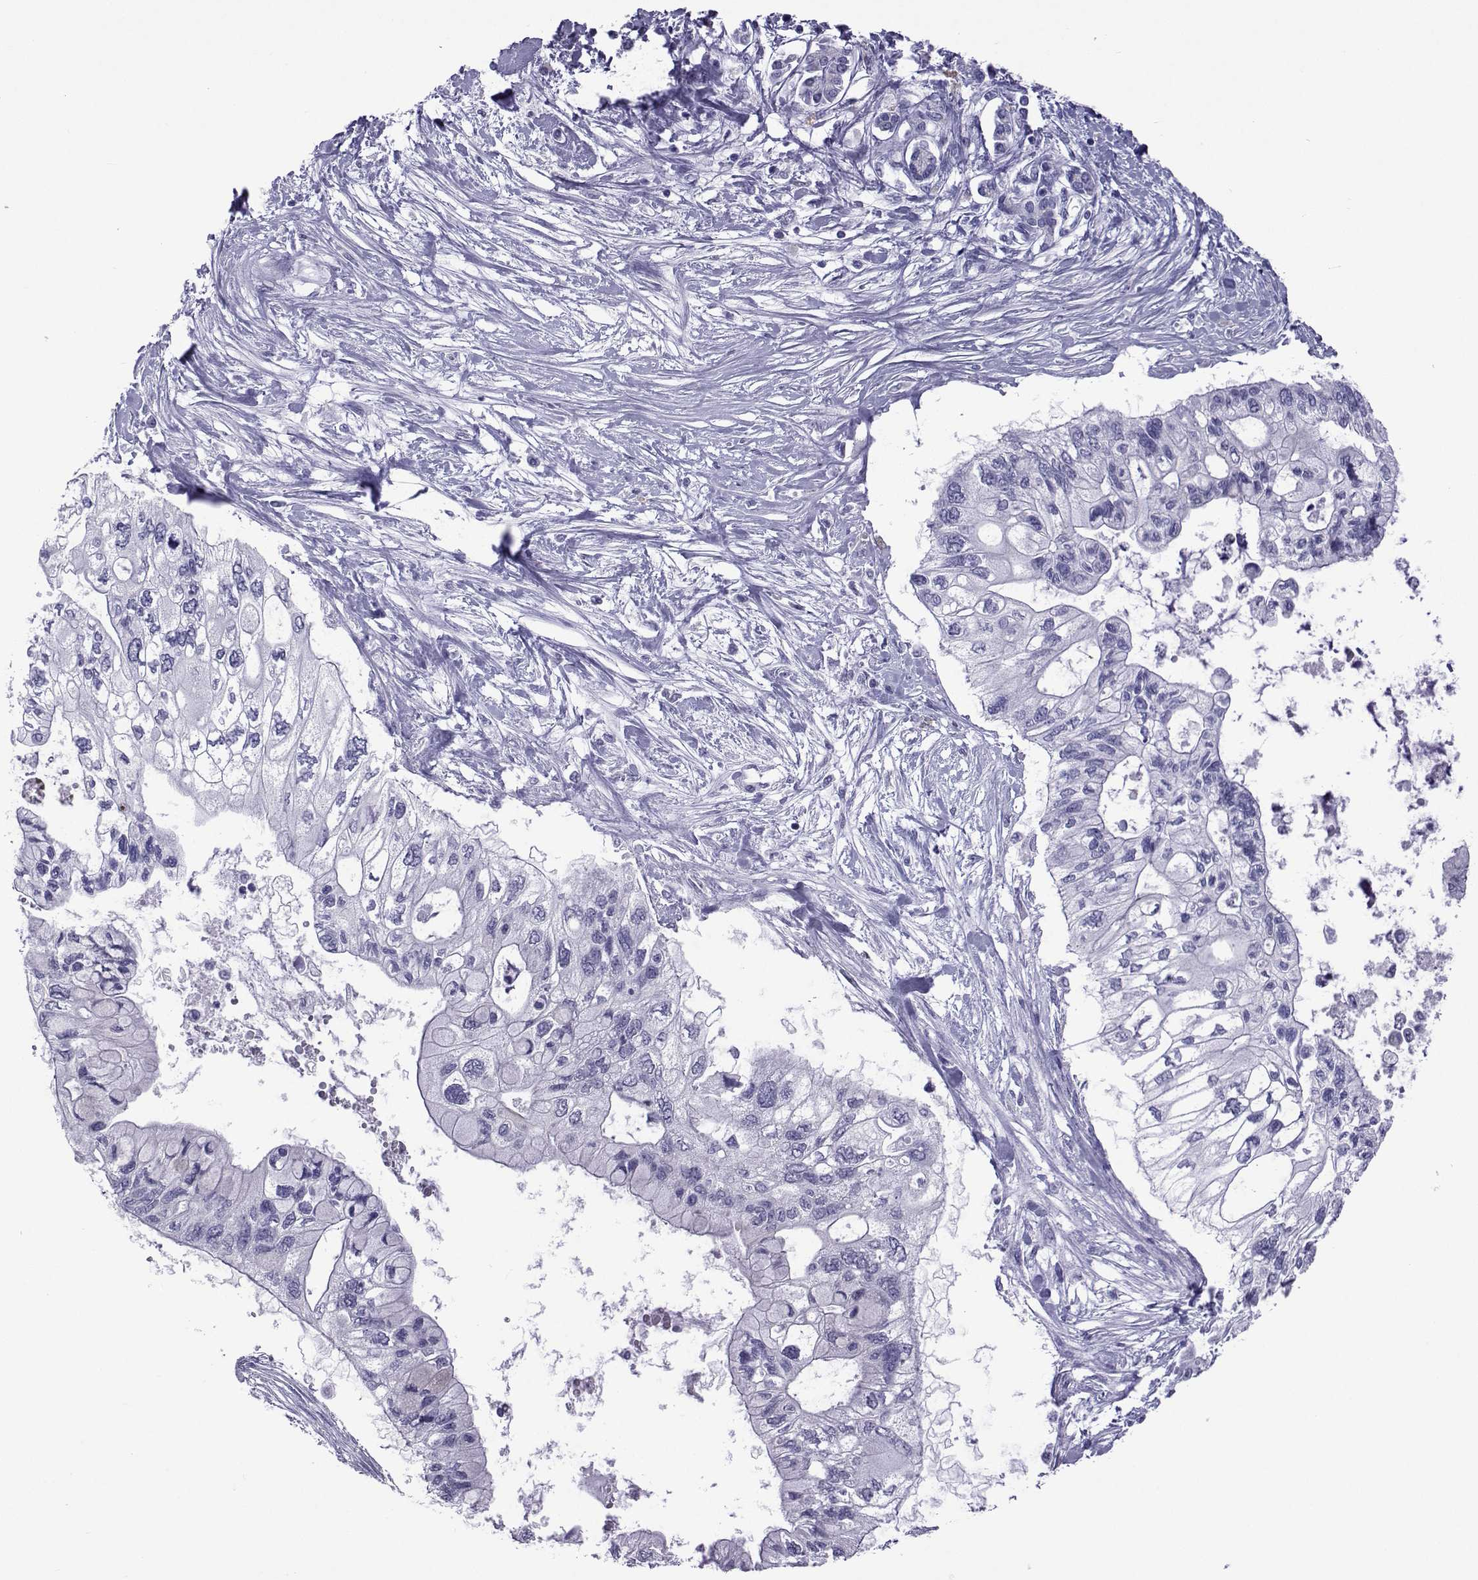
{"staining": {"intensity": "negative", "quantity": "none", "location": "none"}, "tissue": "pancreatic cancer", "cell_type": "Tumor cells", "image_type": "cancer", "snomed": [{"axis": "morphology", "description": "Adenocarcinoma, NOS"}, {"axis": "topography", "description": "Pancreas"}], "caption": "The immunohistochemistry (IHC) image has no significant positivity in tumor cells of adenocarcinoma (pancreatic) tissue.", "gene": "COL22A1", "patient": {"sex": "female", "age": 77}}